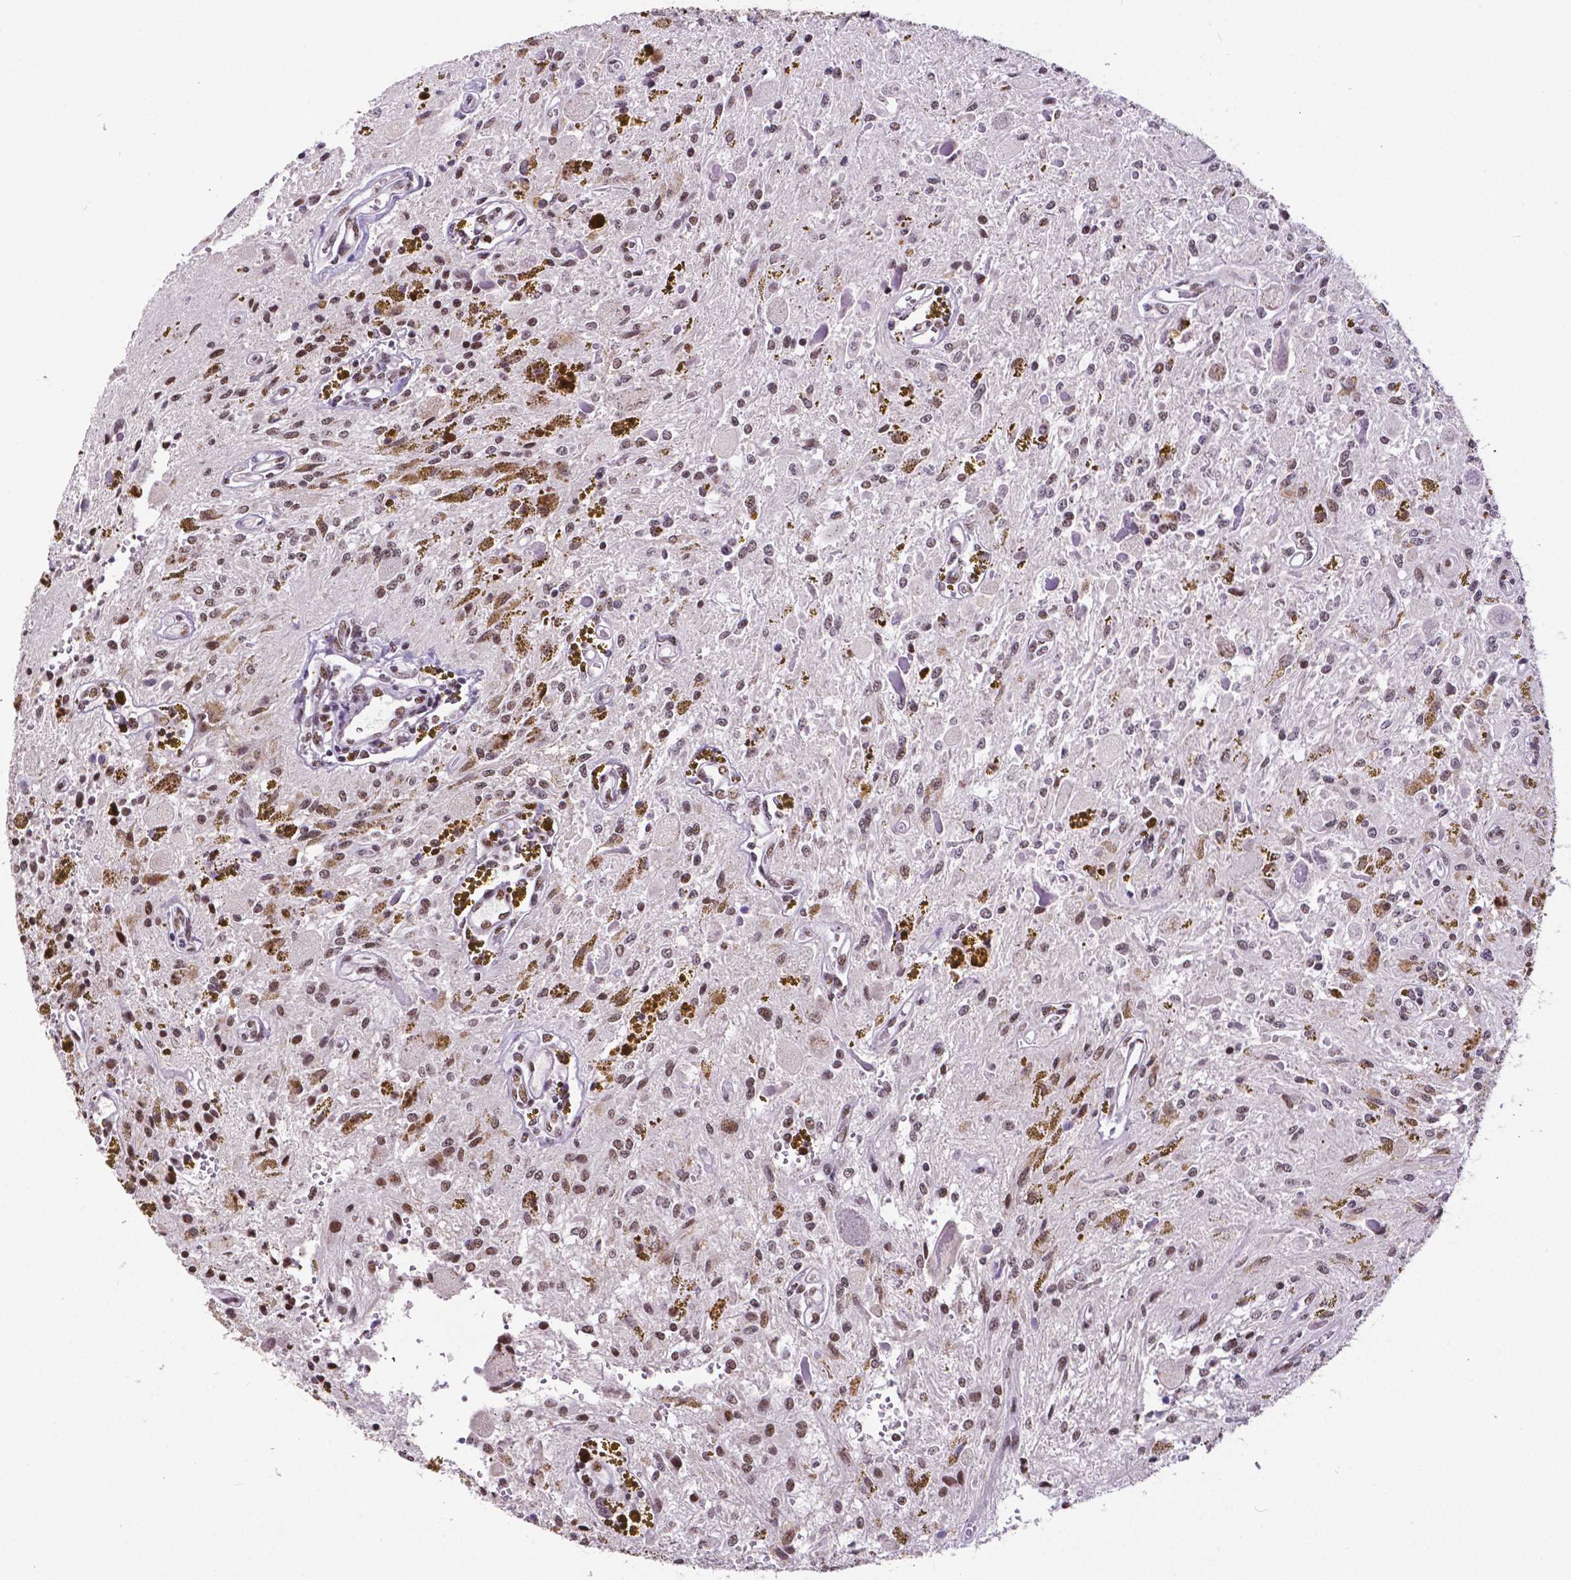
{"staining": {"intensity": "moderate", "quantity": "25%-75%", "location": "nuclear"}, "tissue": "glioma", "cell_type": "Tumor cells", "image_type": "cancer", "snomed": [{"axis": "morphology", "description": "Glioma, malignant, Low grade"}, {"axis": "topography", "description": "Cerebellum"}], "caption": "Protein positivity by IHC exhibits moderate nuclear staining in approximately 25%-75% of tumor cells in glioma.", "gene": "ATRX", "patient": {"sex": "female", "age": 14}}